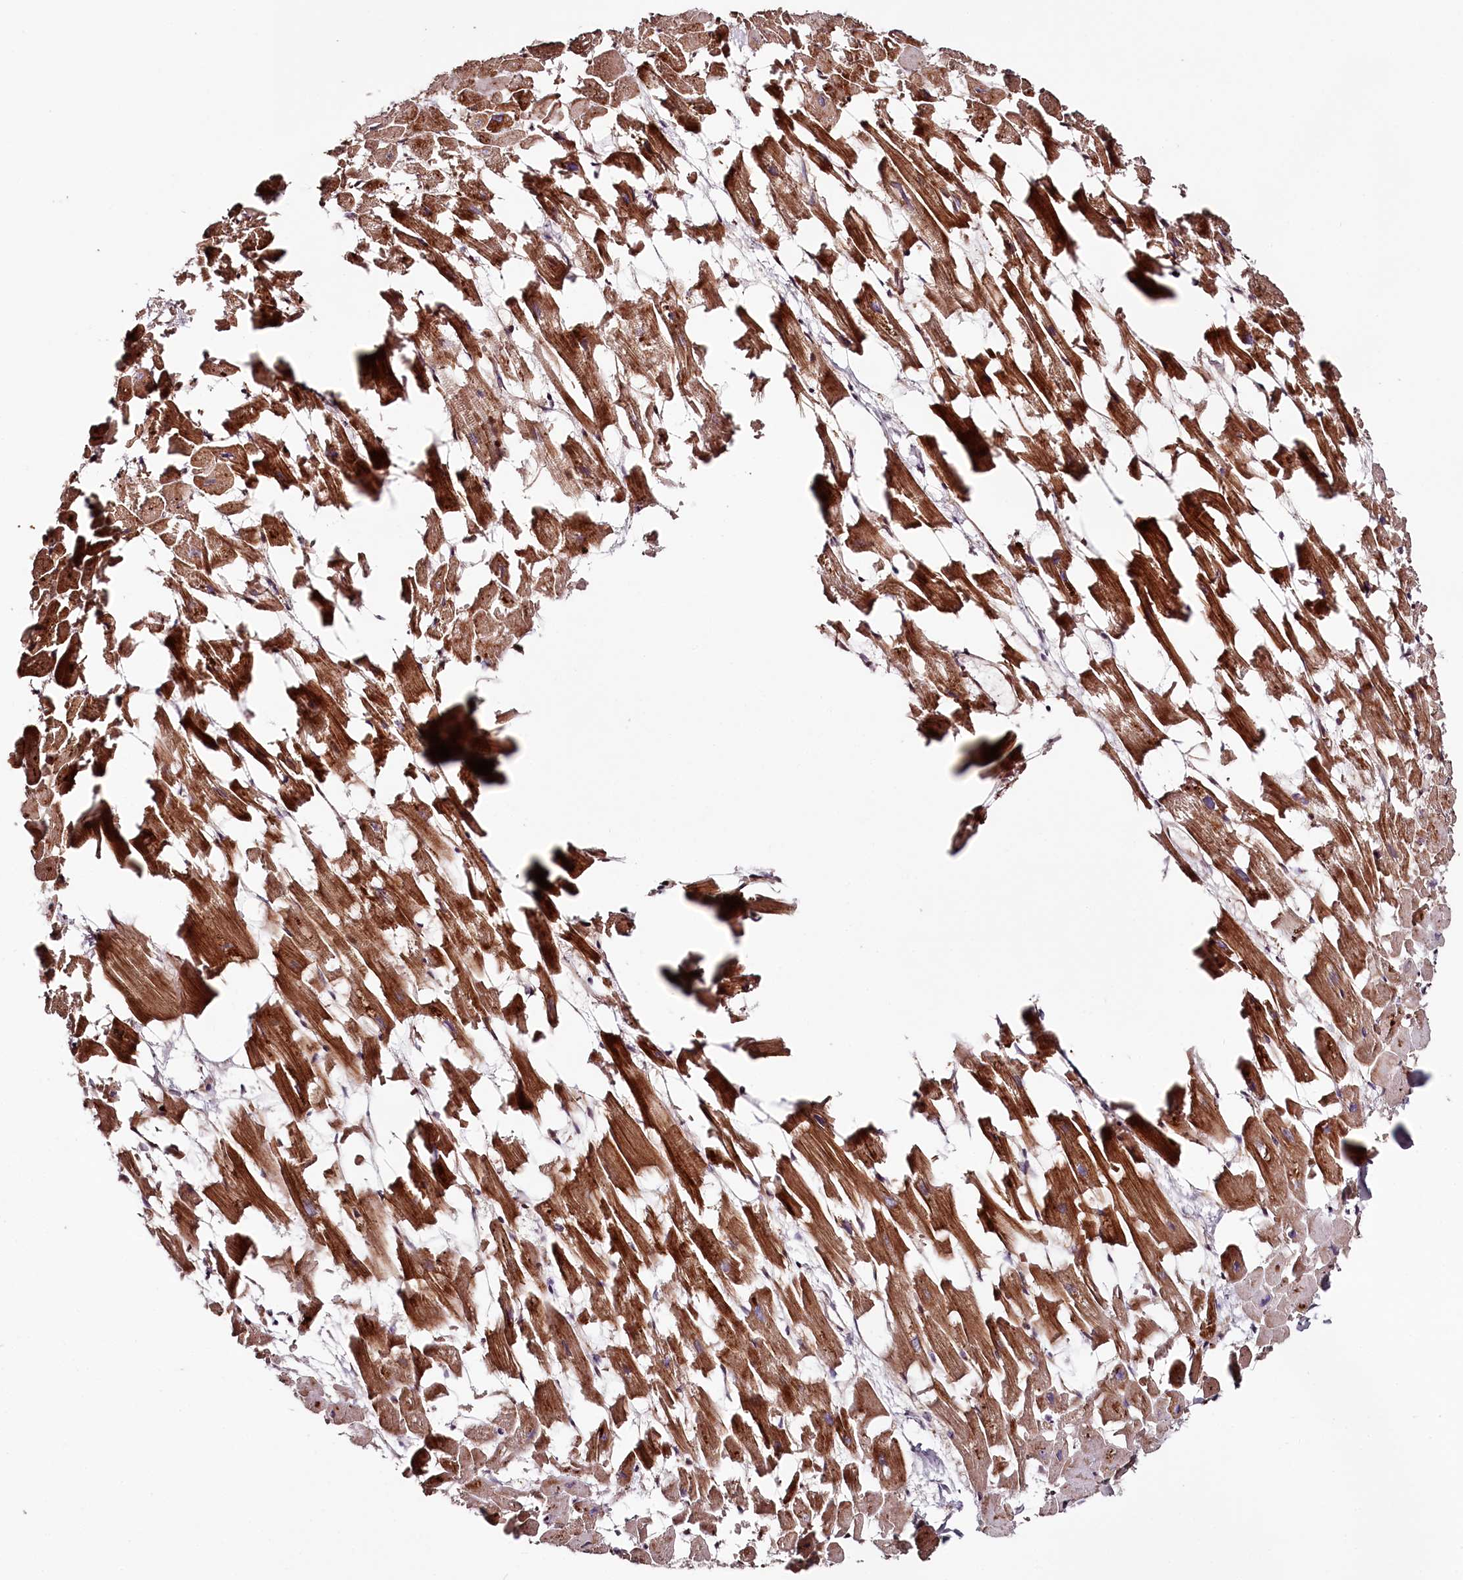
{"staining": {"intensity": "strong", "quantity": ">75%", "location": "cytoplasmic/membranous"}, "tissue": "heart muscle", "cell_type": "Cardiomyocytes", "image_type": "normal", "snomed": [{"axis": "morphology", "description": "Normal tissue, NOS"}, {"axis": "topography", "description": "Heart"}], "caption": "Immunohistochemistry (IHC) photomicrograph of benign human heart muscle stained for a protein (brown), which demonstrates high levels of strong cytoplasmic/membranous expression in about >75% of cardiomyocytes.", "gene": "KIF14", "patient": {"sex": "female", "age": 64}}